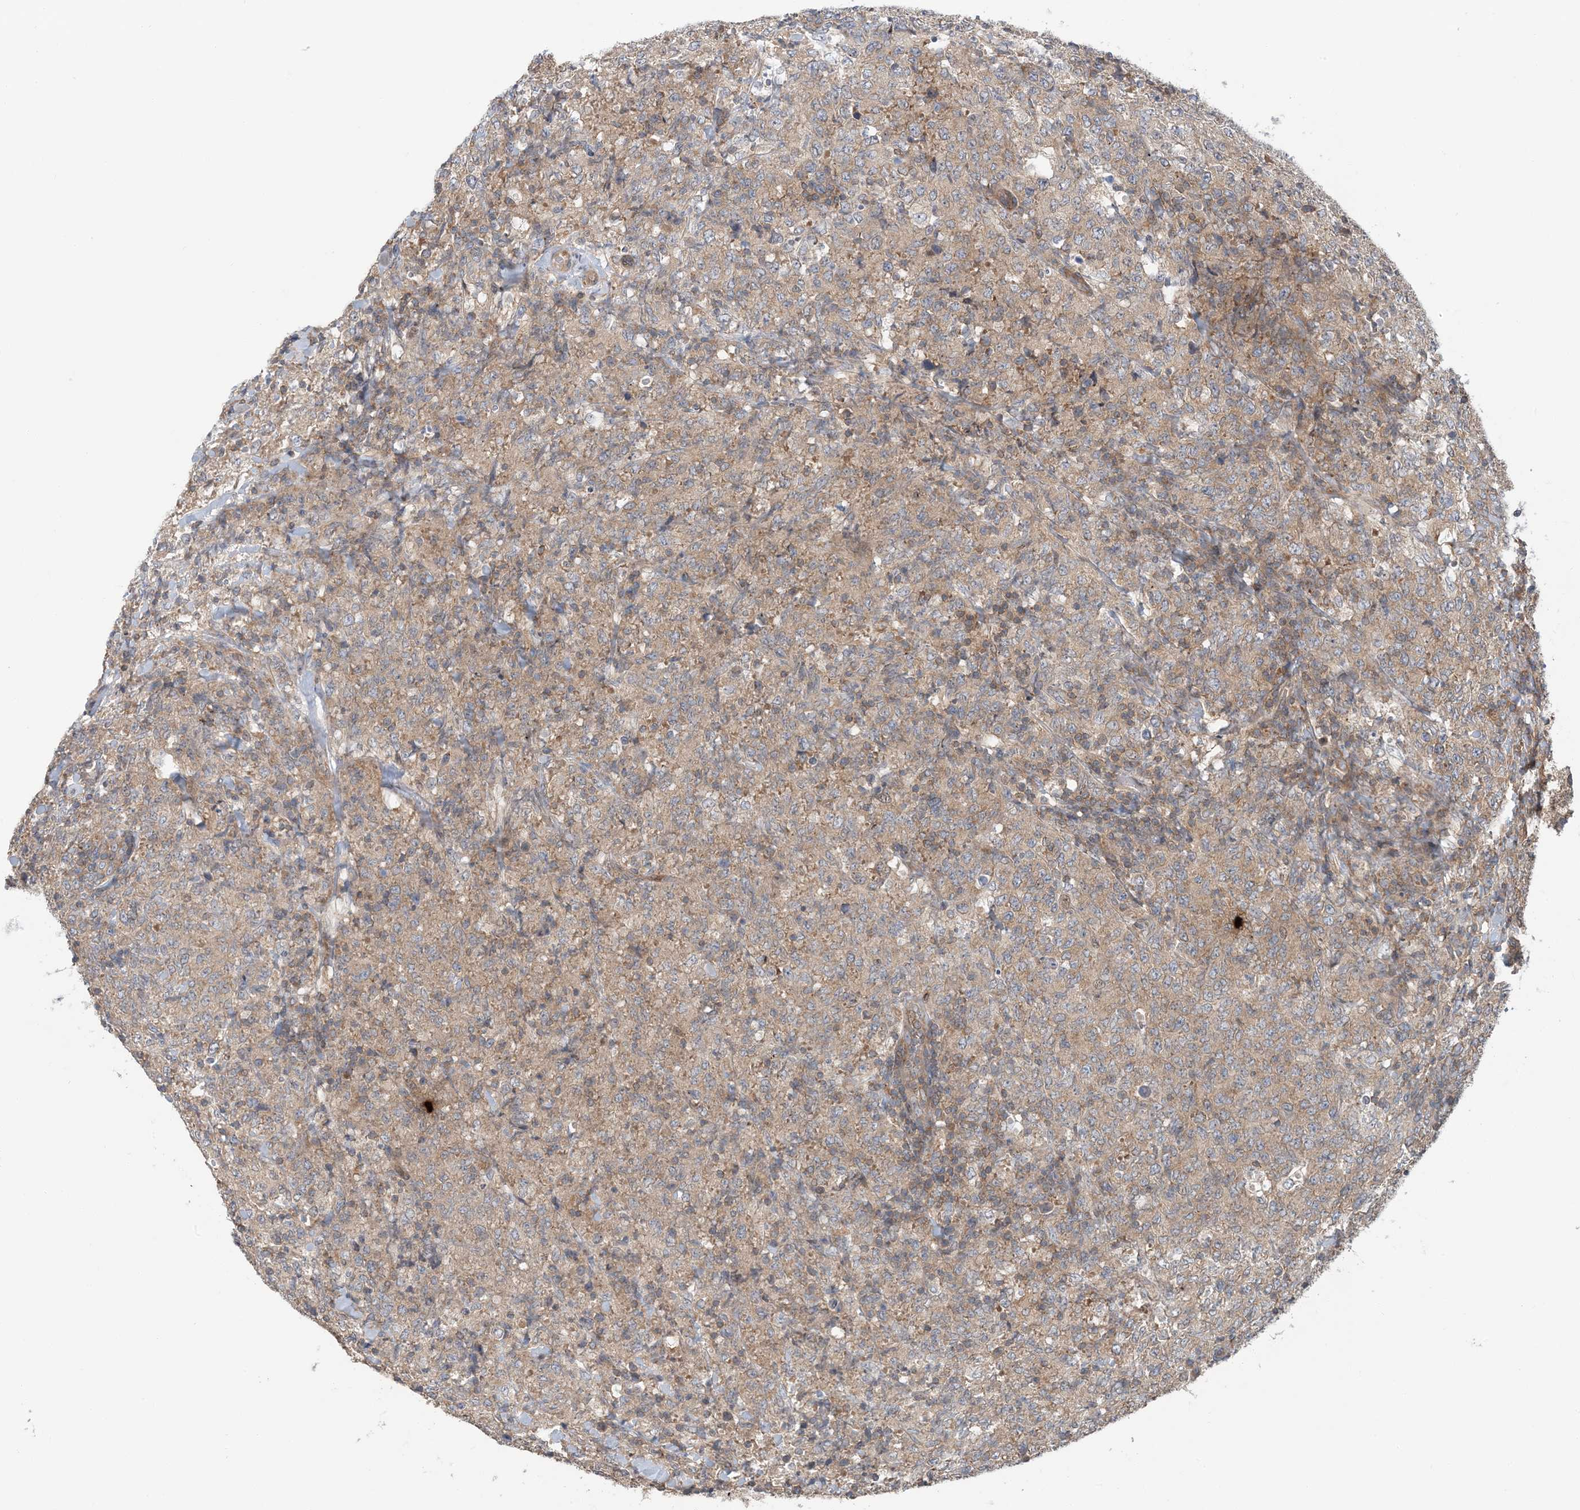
{"staining": {"intensity": "weak", "quantity": "25%-75%", "location": "cytoplasmic/membranous"}, "tissue": "lymphoma", "cell_type": "Tumor cells", "image_type": "cancer", "snomed": [{"axis": "morphology", "description": "Malignant lymphoma, non-Hodgkin's type, High grade"}, {"axis": "topography", "description": "Tonsil"}], "caption": "Human malignant lymphoma, non-Hodgkin's type (high-grade) stained for a protein (brown) shows weak cytoplasmic/membranous positive expression in approximately 25%-75% of tumor cells.", "gene": "ATP13A2", "patient": {"sex": "female", "age": 36}}